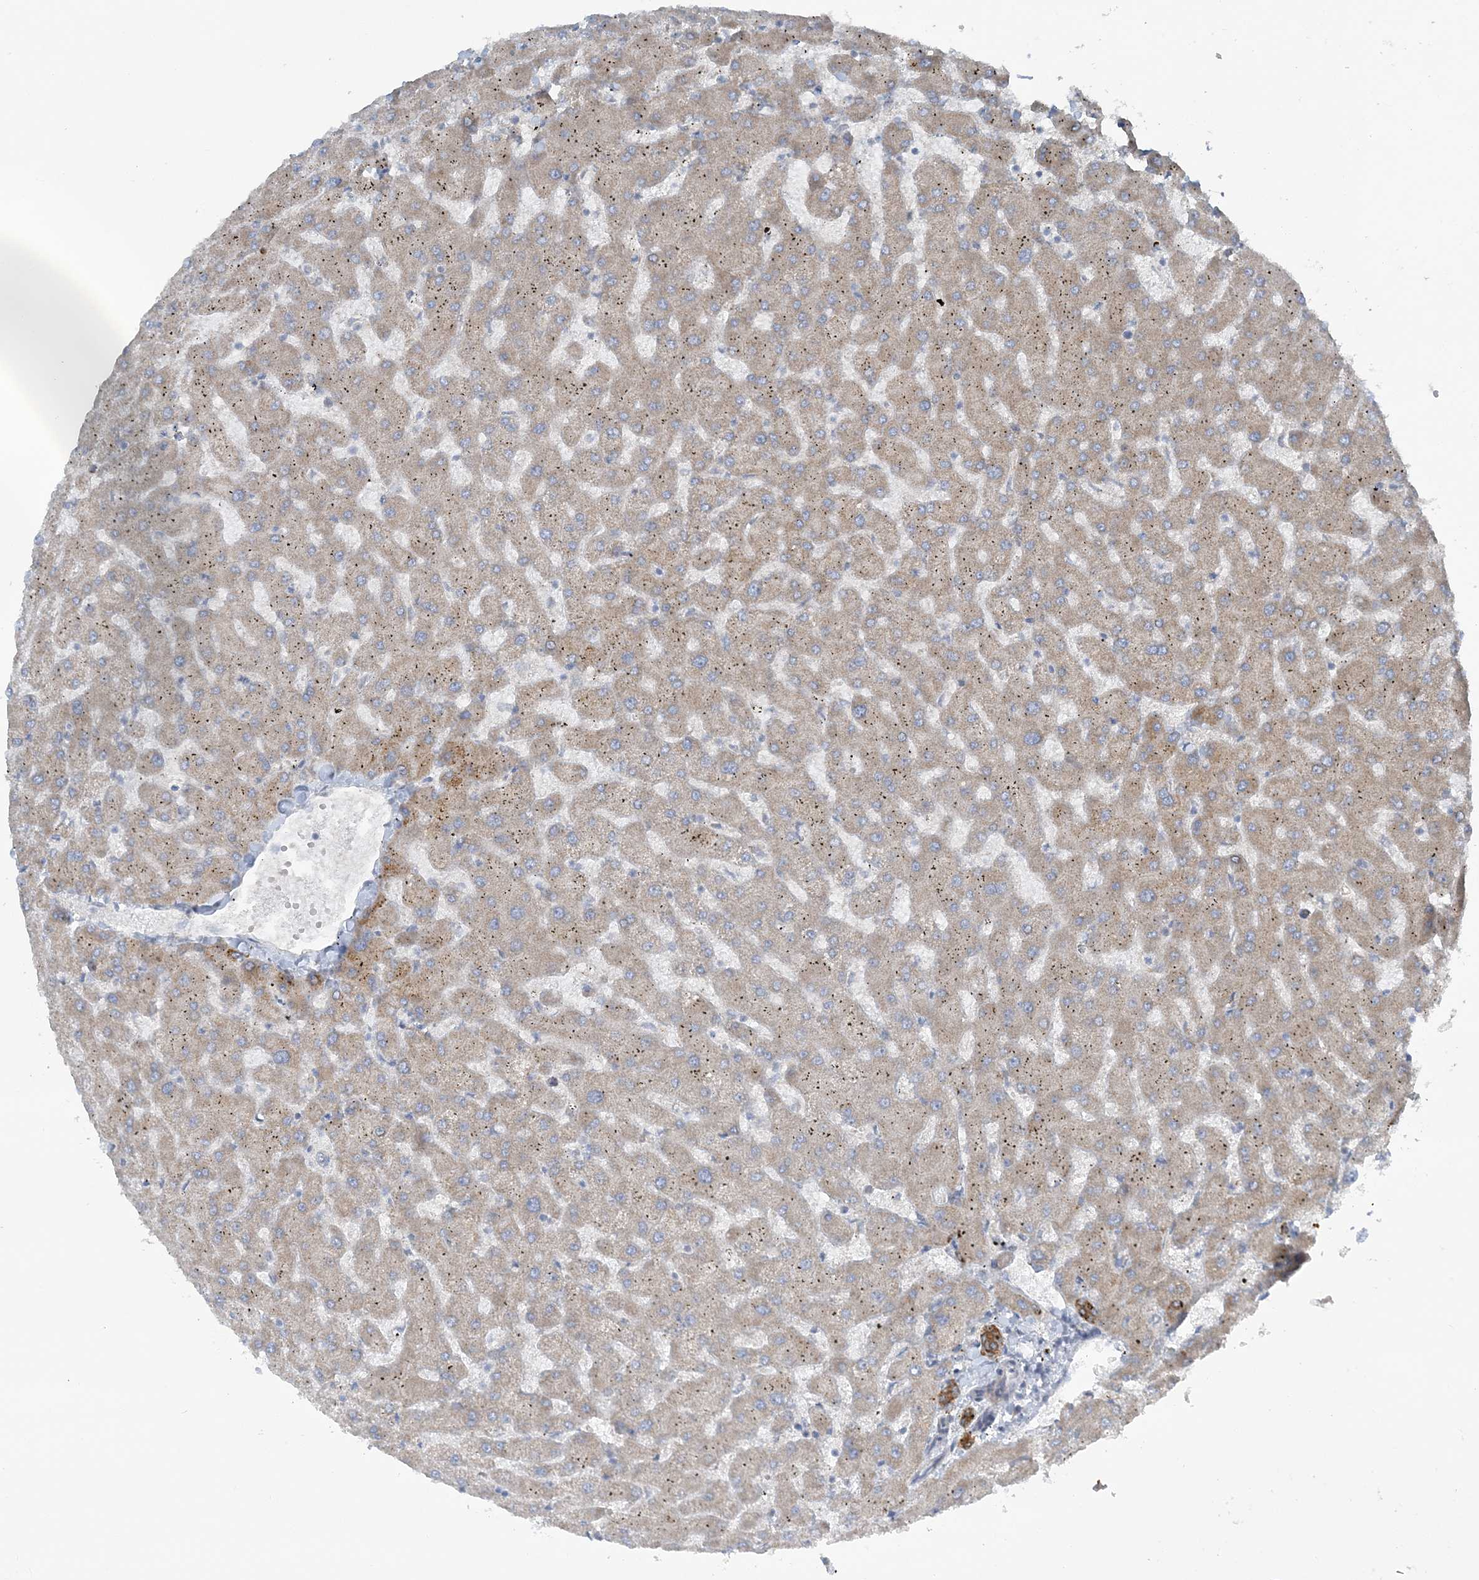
{"staining": {"intensity": "moderate", "quantity": ">75%", "location": "cytoplasmic/membranous"}, "tissue": "liver", "cell_type": "Cholangiocytes", "image_type": "normal", "snomed": [{"axis": "morphology", "description": "Normal tissue, NOS"}, {"axis": "topography", "description": "Liver"}], "caption": "Brown immunohistochemical staining in benign human liver displays moderate cytoplasmic/membranous staining in approximately >75% of cholangiocytes. (IHC, brightfield microscopy, high magnification).", "gene": "SLC4A10", "patient": {"sex": "female", "age": 63}}